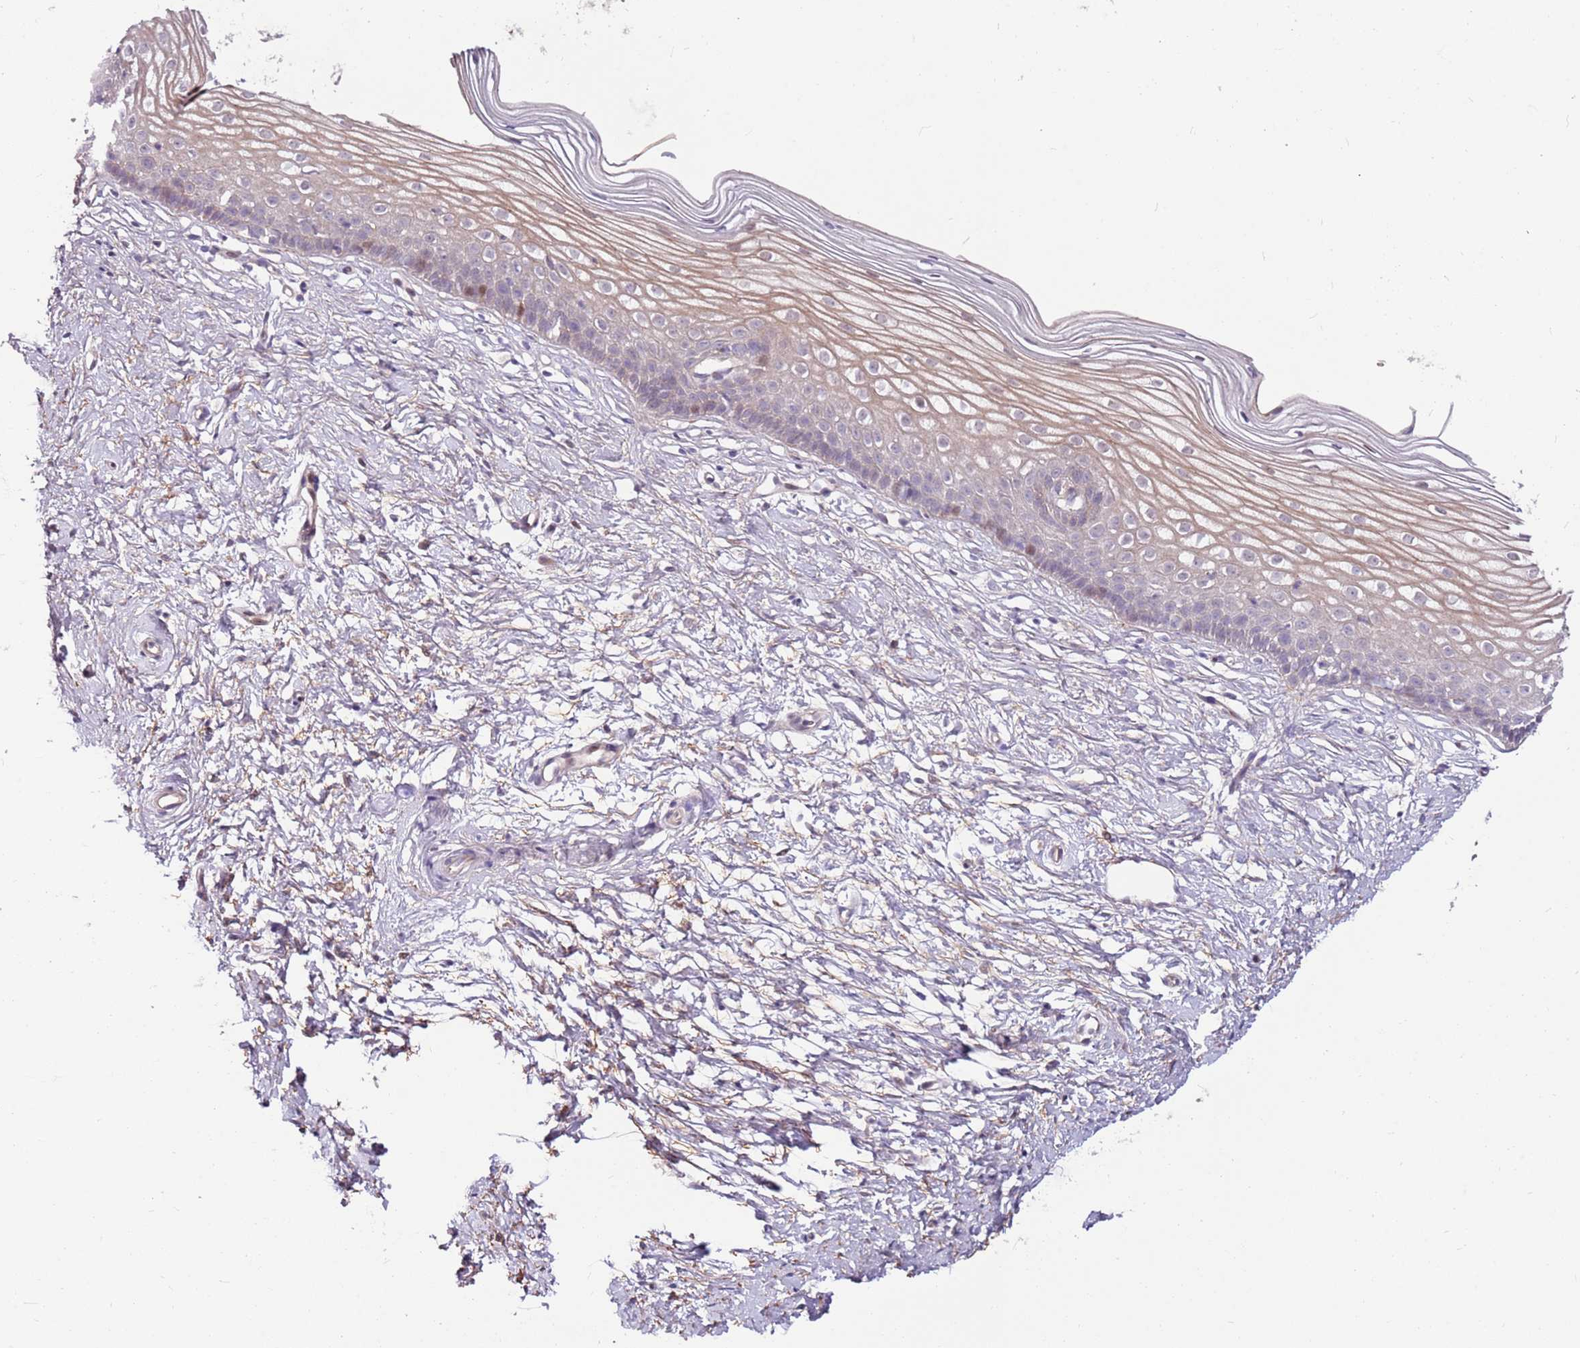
{"staining": {"intensity": "negative", "quantity": "none", "location": "none"}, "tissue": "cervix", "cell_type": "Glandular cells", "image_type": "normal", "snomed": [{"axis": "morphology", "description": "Normal tissue, NOS"}, {"axis": "topography", "description": "Cervix"}], "caption": "Human cervix stained for a protein using immunohistochemistry (IHC) demonstrates no staining in glandular cells.", "gene": "MTG2", "patient": {"sex": "female", "age": 40}}